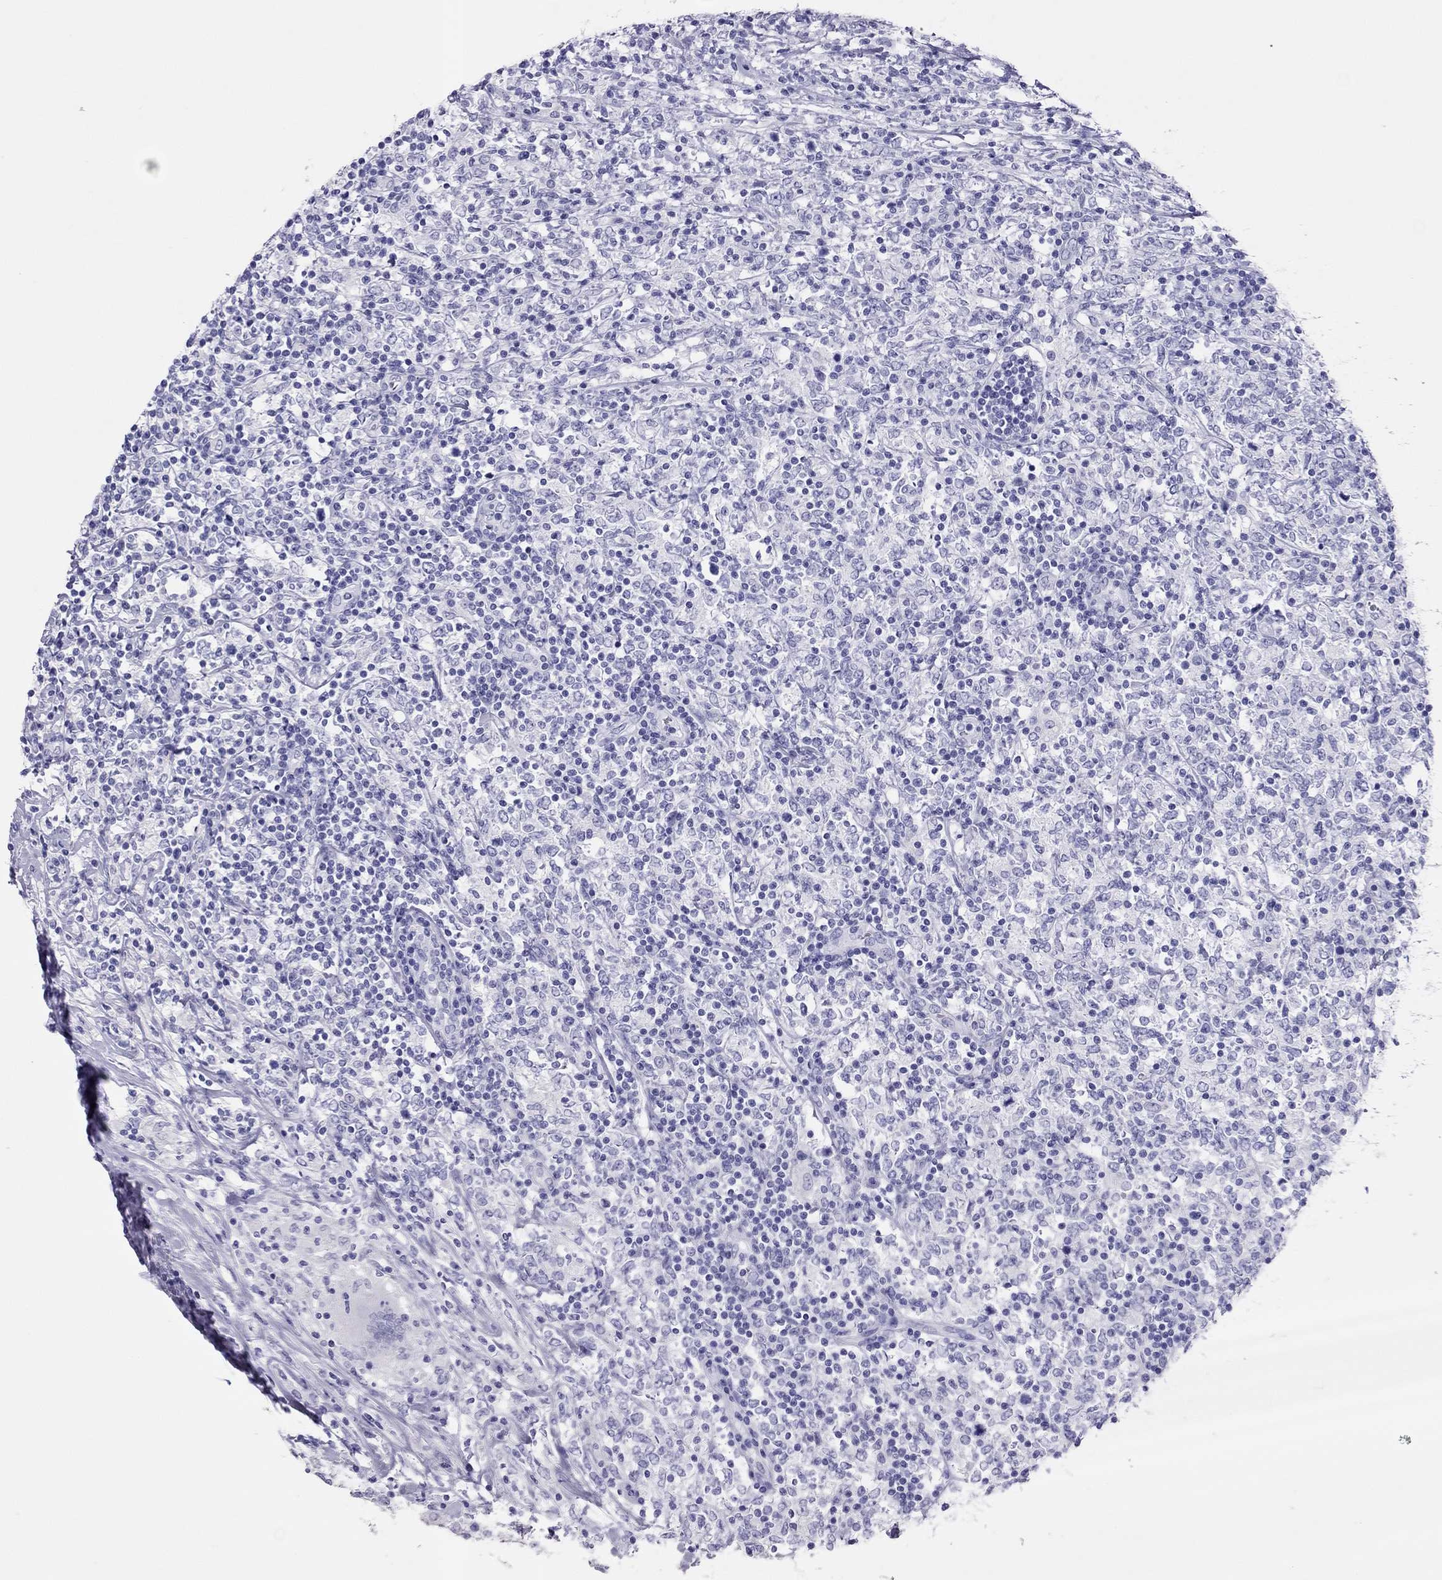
{"staining": {"intensity": "negative", "quantity": "none", "location": "none"}, "tissue": "lymphoma", "cell_type": "Tumor cells", "image_type": "cancer", "snomed": [{"axis": "morphology", "description": "Malignant lymphoma, non-Hodgkin's type, High grade"}, {"axis": "topography", "description": "Lymph node"}], "caption": "Immunohistochemistry photomicrograph of neoplastic tissue: human lymphoma stained with DAB exhibits no significant protein staining in tumor cells.", "gene": "TSHB", "patient": {"sex": "female", "age": 84}}